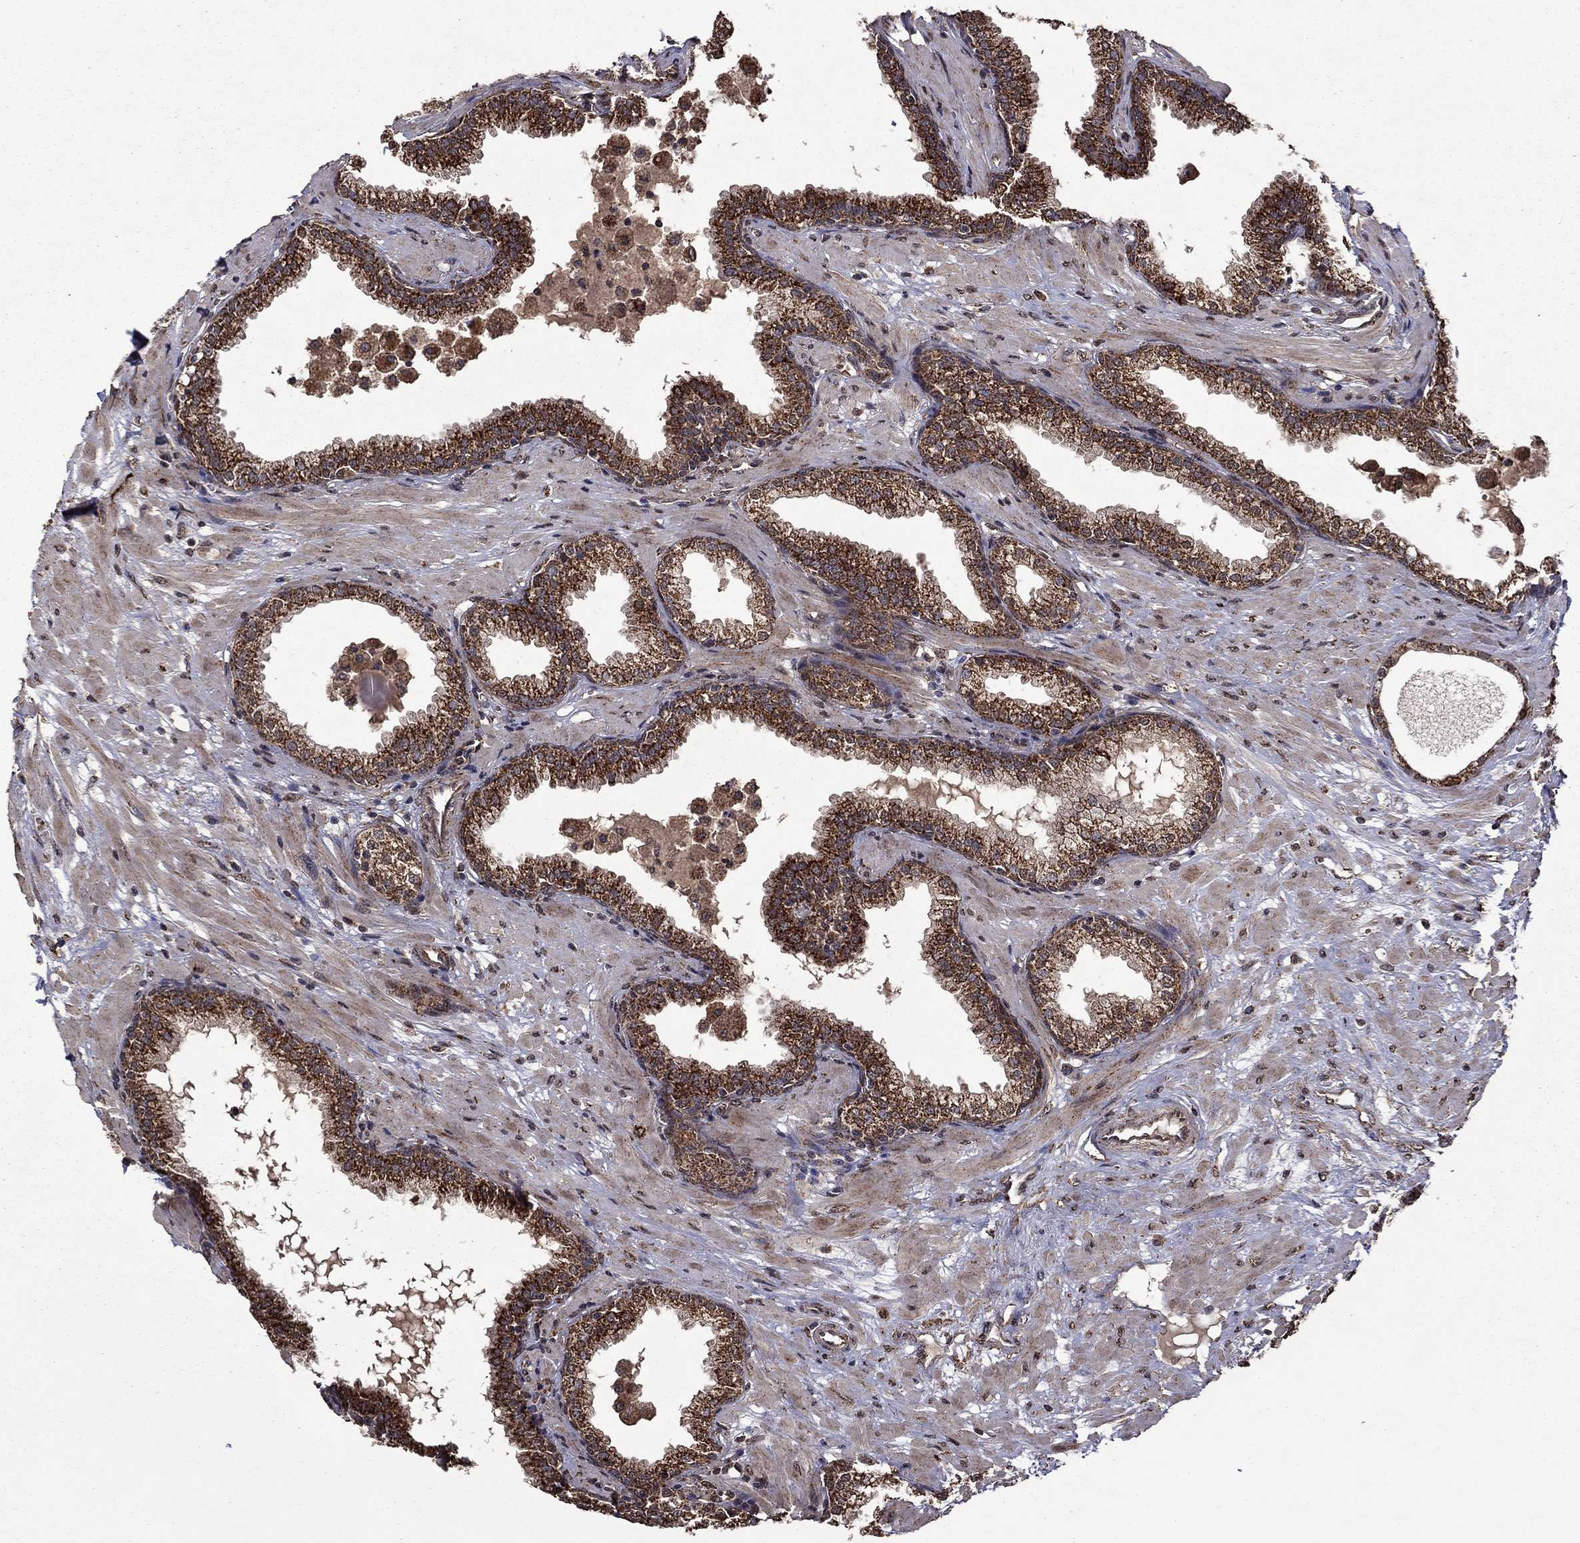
{"staining": {"intensity": "strong", "quantity": "25%-75%", "location": "cytoplasmic/membranous"}, "tissue": "prostate", "cell_type": "Glandular cells", "image_type": "normal", "snomed": [{"axis": "morphology", "description": "Normal tissue, NOS"}, {"axis": "topography", "description": "Prostate"}], "caption": "IHC (DAB) staining of normal prostate displays strong cytoplasmic/membranous protein positivity in about 25%-75% of glandular cells.", "gene": "ITM2B", "patient": {"sex": "male", "age": 64}}